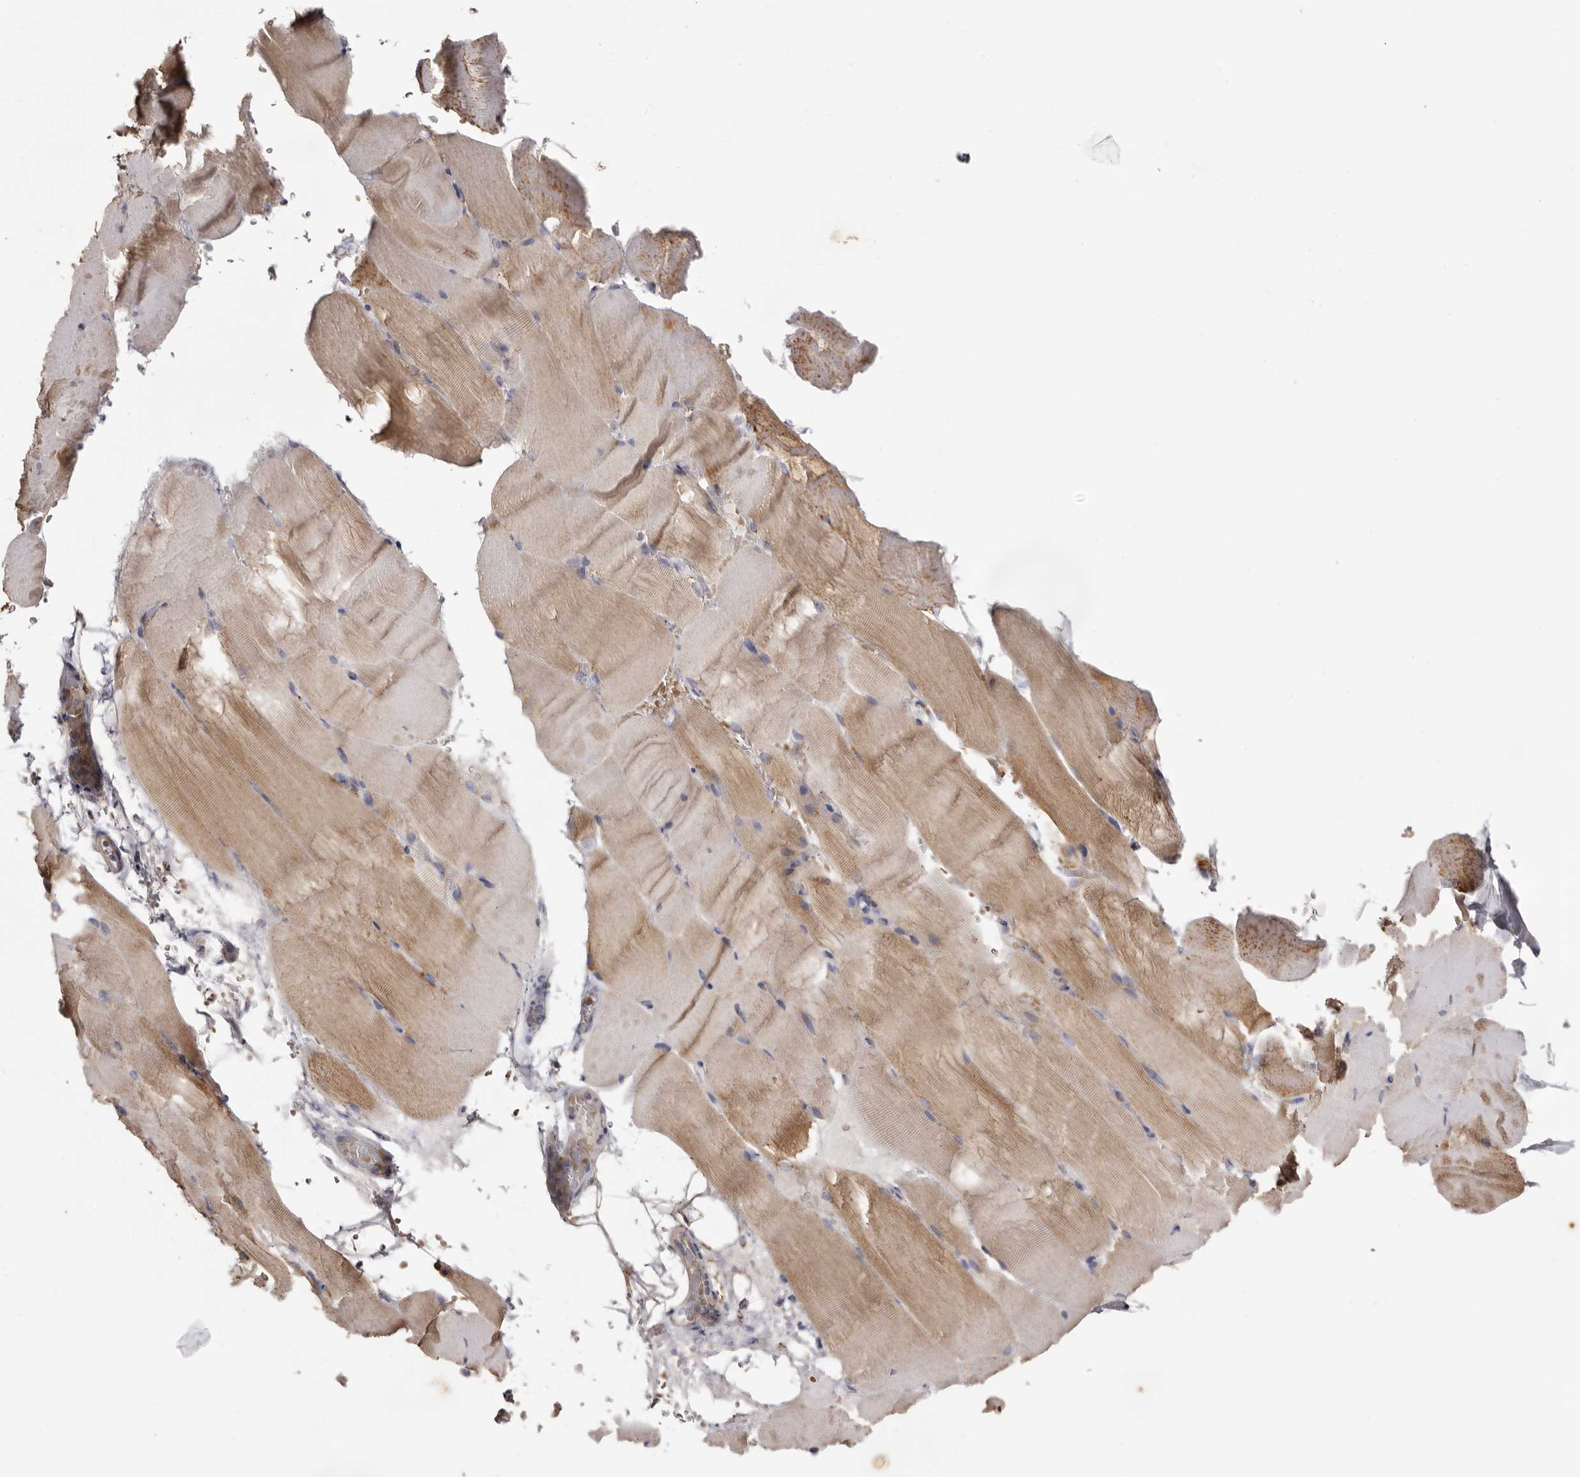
{"staining": {"intensity": "moderate", "quantity": "25%-75%", "location": "cytoplasmic/membranous"}, "tissue": "skeletal muscle", "cell_type": "Myocytes", "image_type": "normal", "snomed": [{"axis": "morphology", "description": "Normal tissue, NOS"}, {"axis": "topography", "description": "Skeletal muscle"}, {"axis": "topography", "description": "Parathyroid gland"}], "caption": "A medium amount of moderate cytoplasmic/membranous positivity is present in about 25%-75% of myocytes in benign skeletal muscle.", "gene": "MECR", "patient": {"sex": "female", "age": 37}}